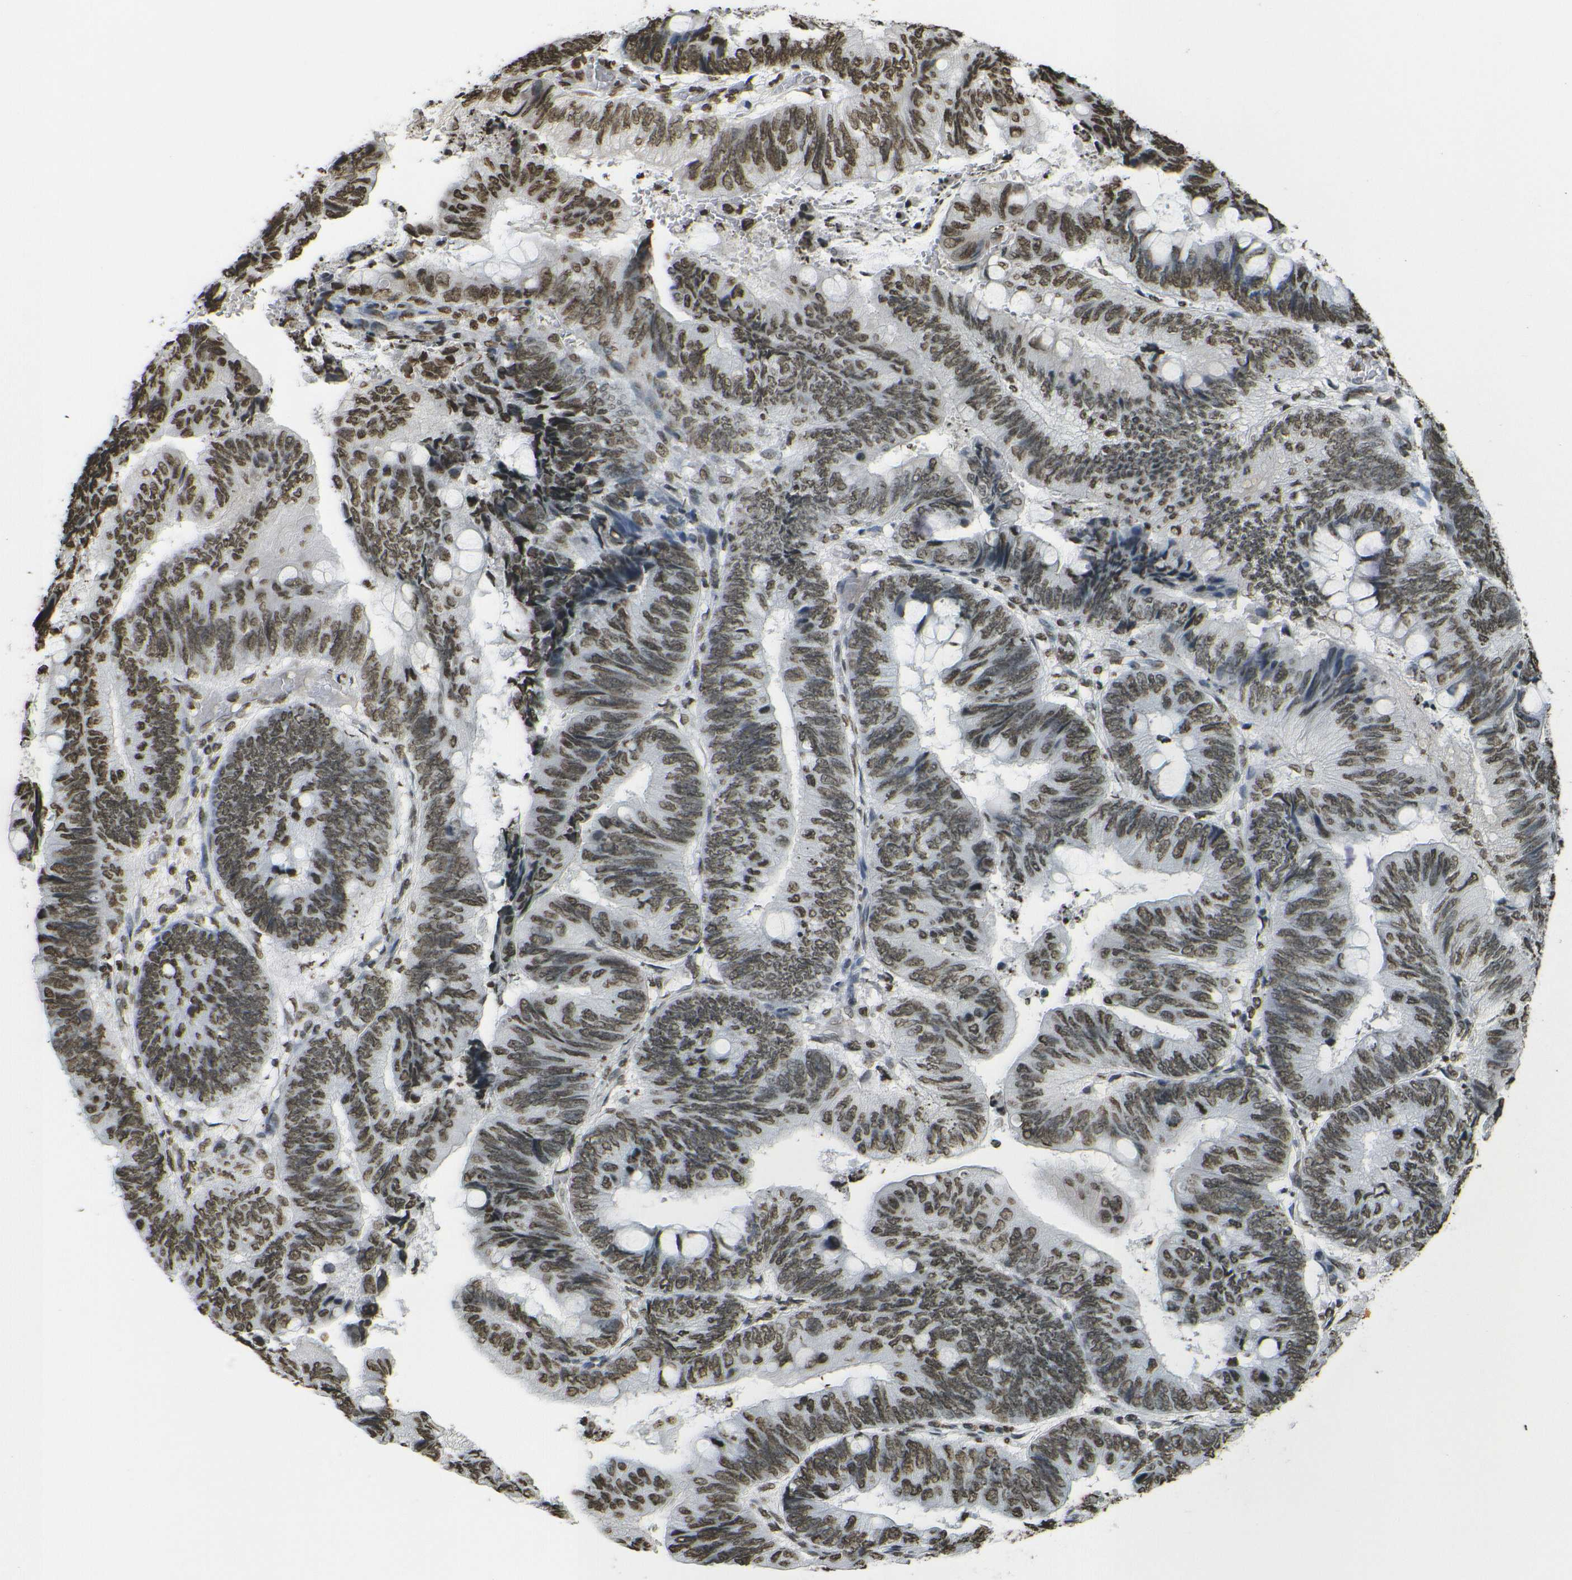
{"staining": {"intensity": "moderate", "quantity": ">75%", "location": "nuclear"}, "tissue": "colorectal cancer", "cell_type": "Tumor cells", "image_type": "cancer", "snomed": [{"axis": "morphology", "description": "Normal tissue, NOS"}, {"axis": "morphology", "description": "Adenocarcinoma, NOS"}, {"axis": "topography", "description": "Rectum"}, {"axis": "topography", "description": "Peripheral nerve tissue"}], "caption": "Moderate nuclear expression is appreciated in approximately >75% of tumor cells in colorectal adenocarcinoma.", "gene": "H4C16", "patient": {"sex": "male", "age": 92}}